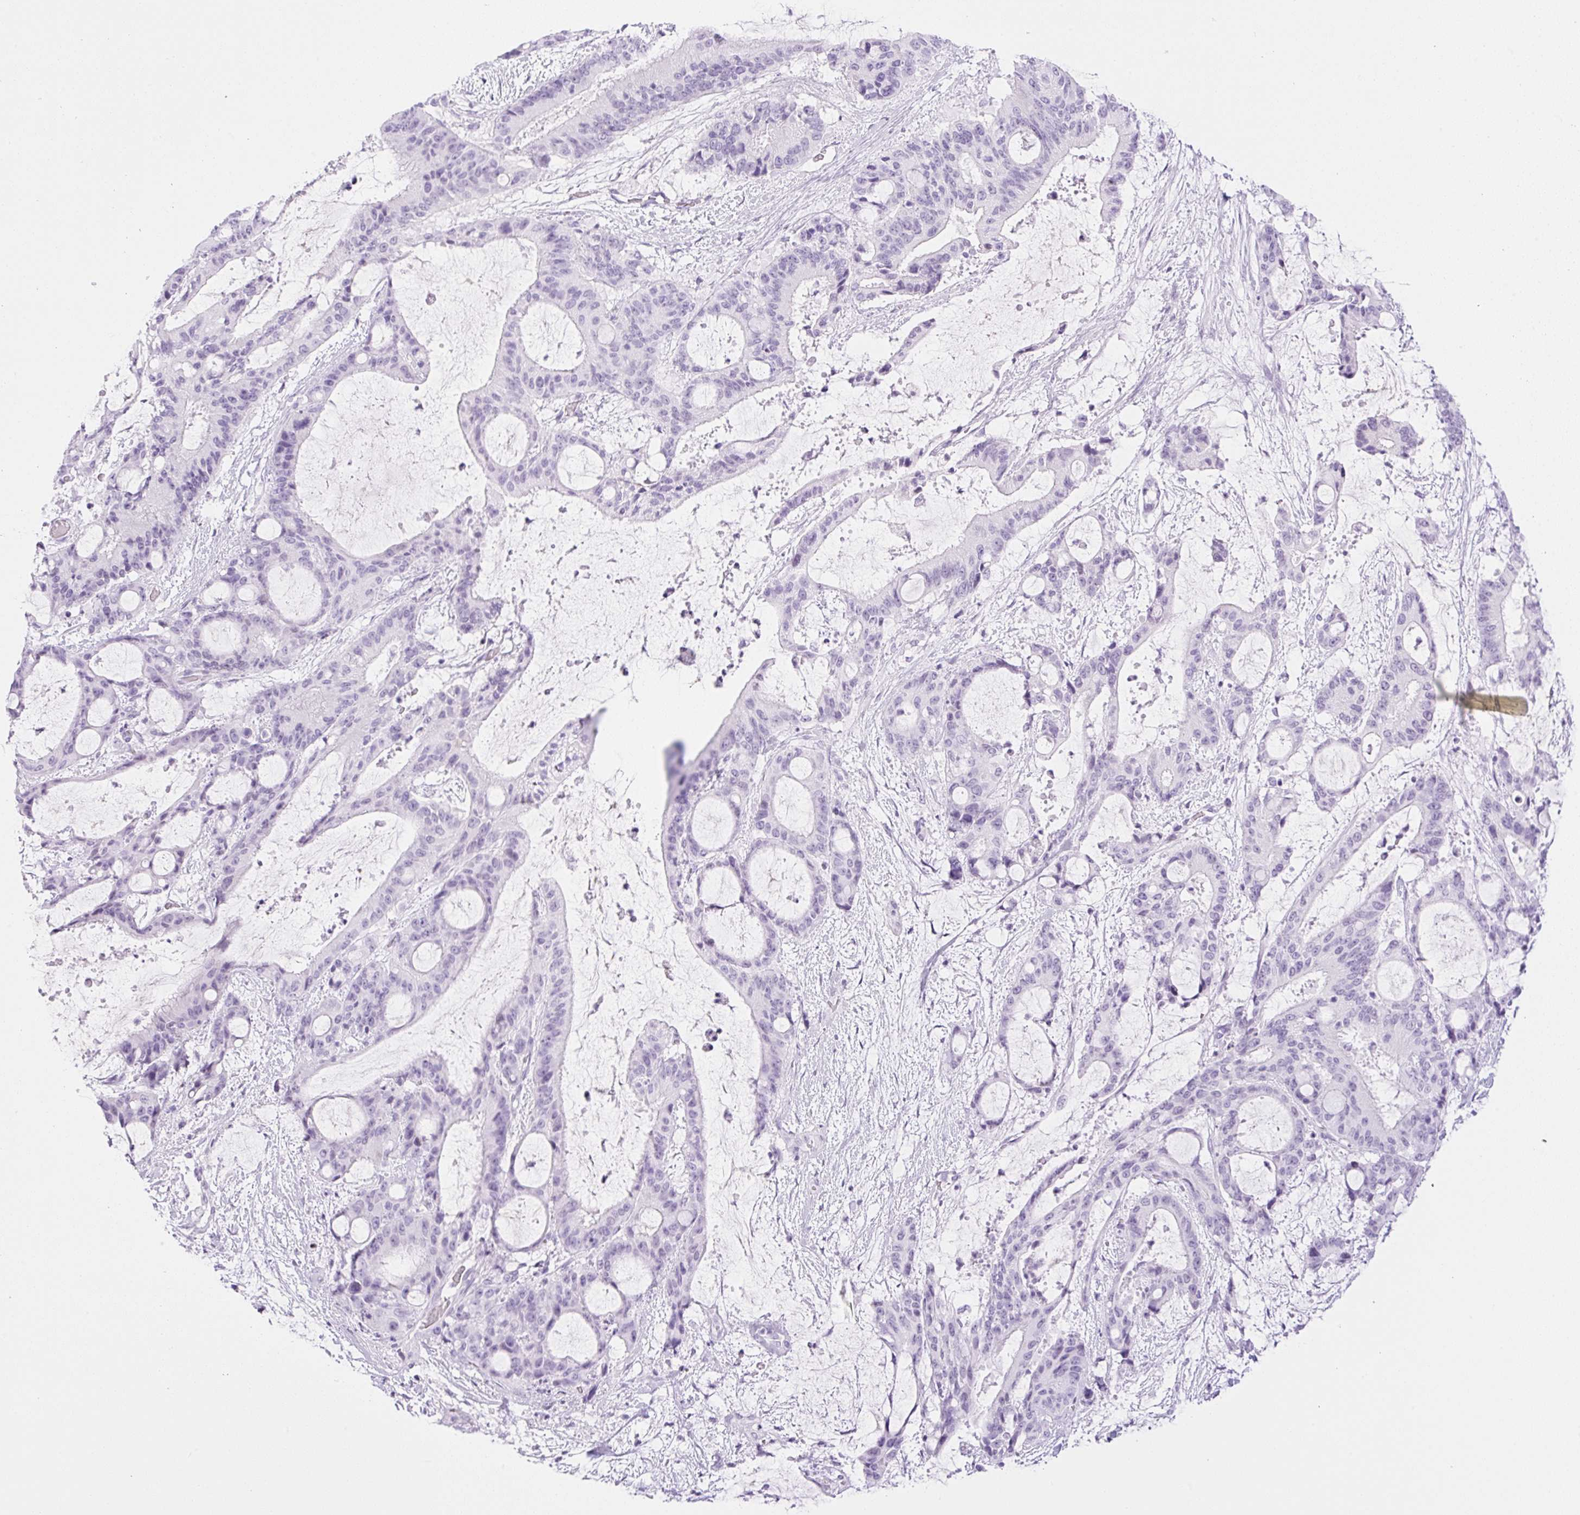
{"staining": {"intensity": "negative", "quantity": "none", "location": "none"}, "tissue": "liver cancer", "cell_type": "Tumor cells", "image_type": "cancer", "snomed": [{"axis": "morphology", "description": "Normal tissue, NOS"}, {"axis": "morphology", "description": "Cholangiocarcinoma"}, {"axis": "topography", "description": "Liver"}, {"axis": "topography", "description": "Peripheral nerve tissue"}], "caption": "High power microscopy photomicrograph of an immunohistochemistry (IHC) image of liver cholangiocarcinoma, revealing no significant staining in tumor cells.", "gene": "SPRR4", "patient": {"sex": "female", "age": 73}}